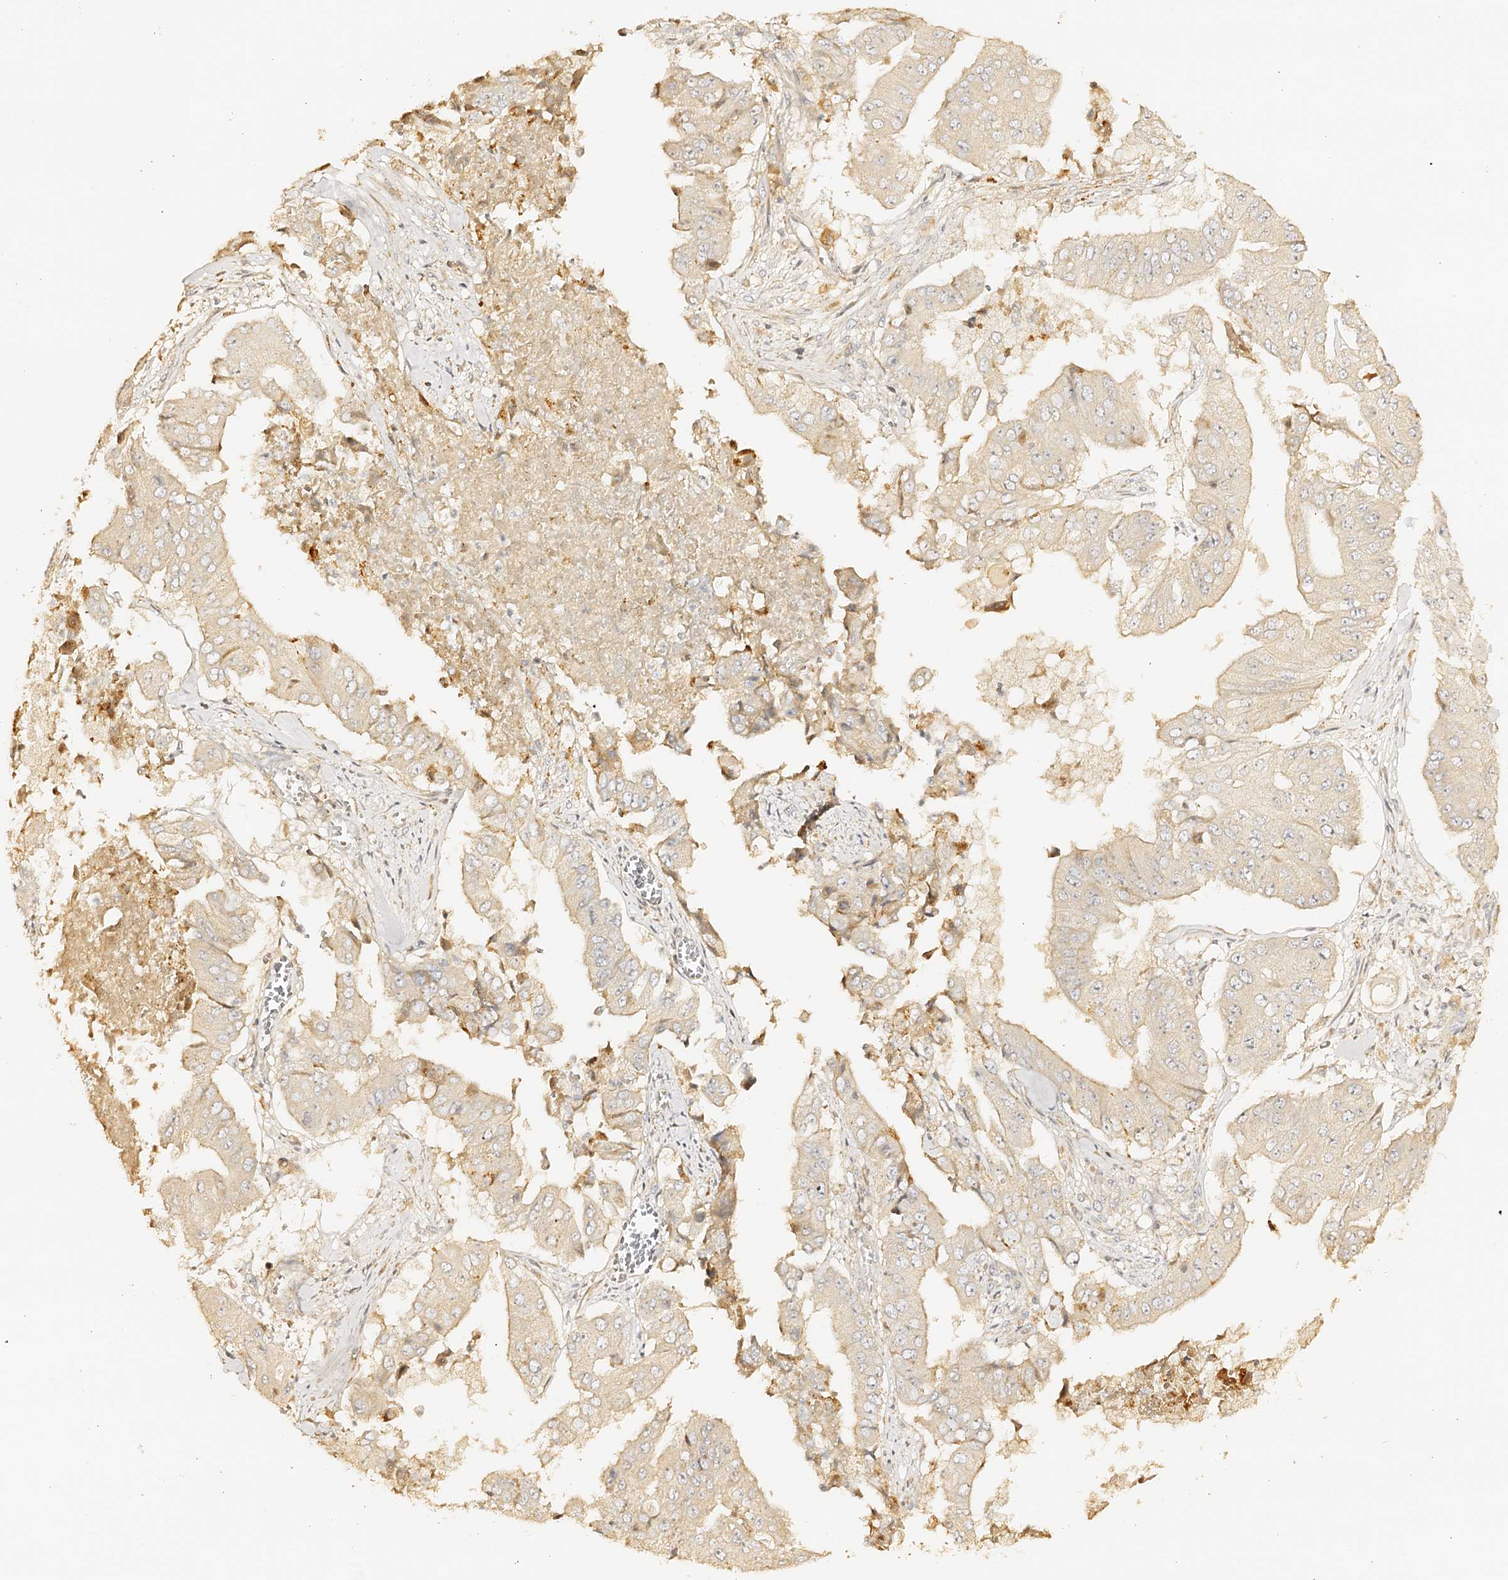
{"staining": {"intensity": "weak", "quantity": "<25%", "location": "cytoplasmic/membranous"}, "tissue": "pancreatic cancer", "cell_type": "Tumor cells", "image_type": "cancer", "snomed": [{"axis": "morphology", "description": "Adenocarcinoma, NOS"}, {"axis": "topography", "description": "Pancreas"}], "caption": "Immunohistochemical staining of human pancreatic adenocarcinoma exhibits no significant positivity in tumor cells.", "gene": "DMXL2", "patient": {"sex": "female", "age": 77}}